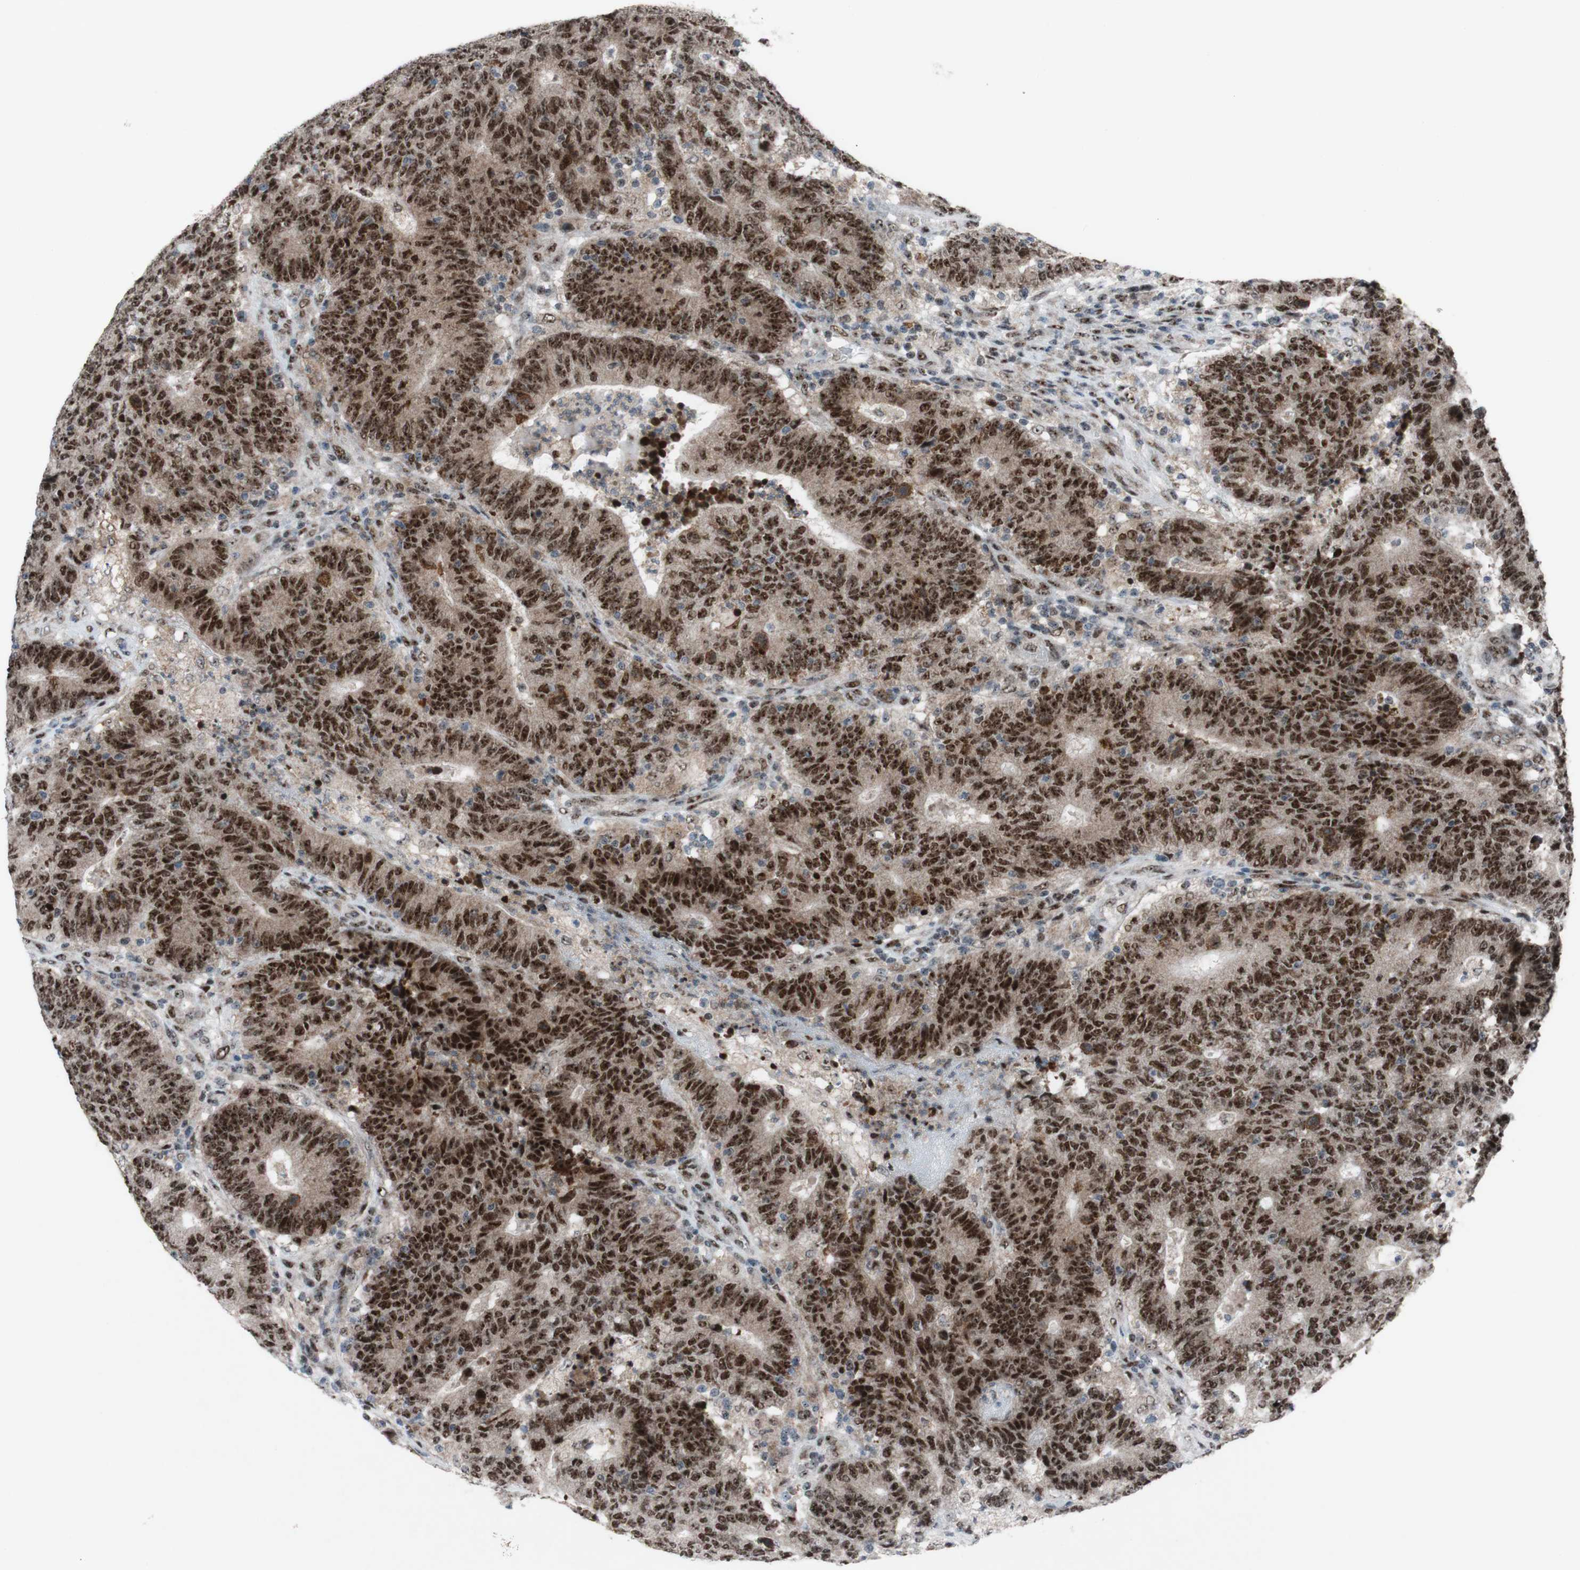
{"staining": {"intensity": "strong", "quantity": ">75%", "location": "nuclear"}, "tissue": "colorectal cancer", "cell_type": "Tumor cells", "image_type": "cancer", "snomed": [{"axis": "morphology", "description": "Normal tissue, NOS"}, {"axis": "morphology", "description": "Adenocarcinoma, NOS"}, {"axis": "topography", "description": "Colon"}], "caption": "This micrograph displays immunohistochemistry staining of adenocarcinoma (colorectal), with high strong nuclear positivity in about >75% of tumor cells.", "gene": "POLR1A", "patient": {"sex": "female", "age": 75}}